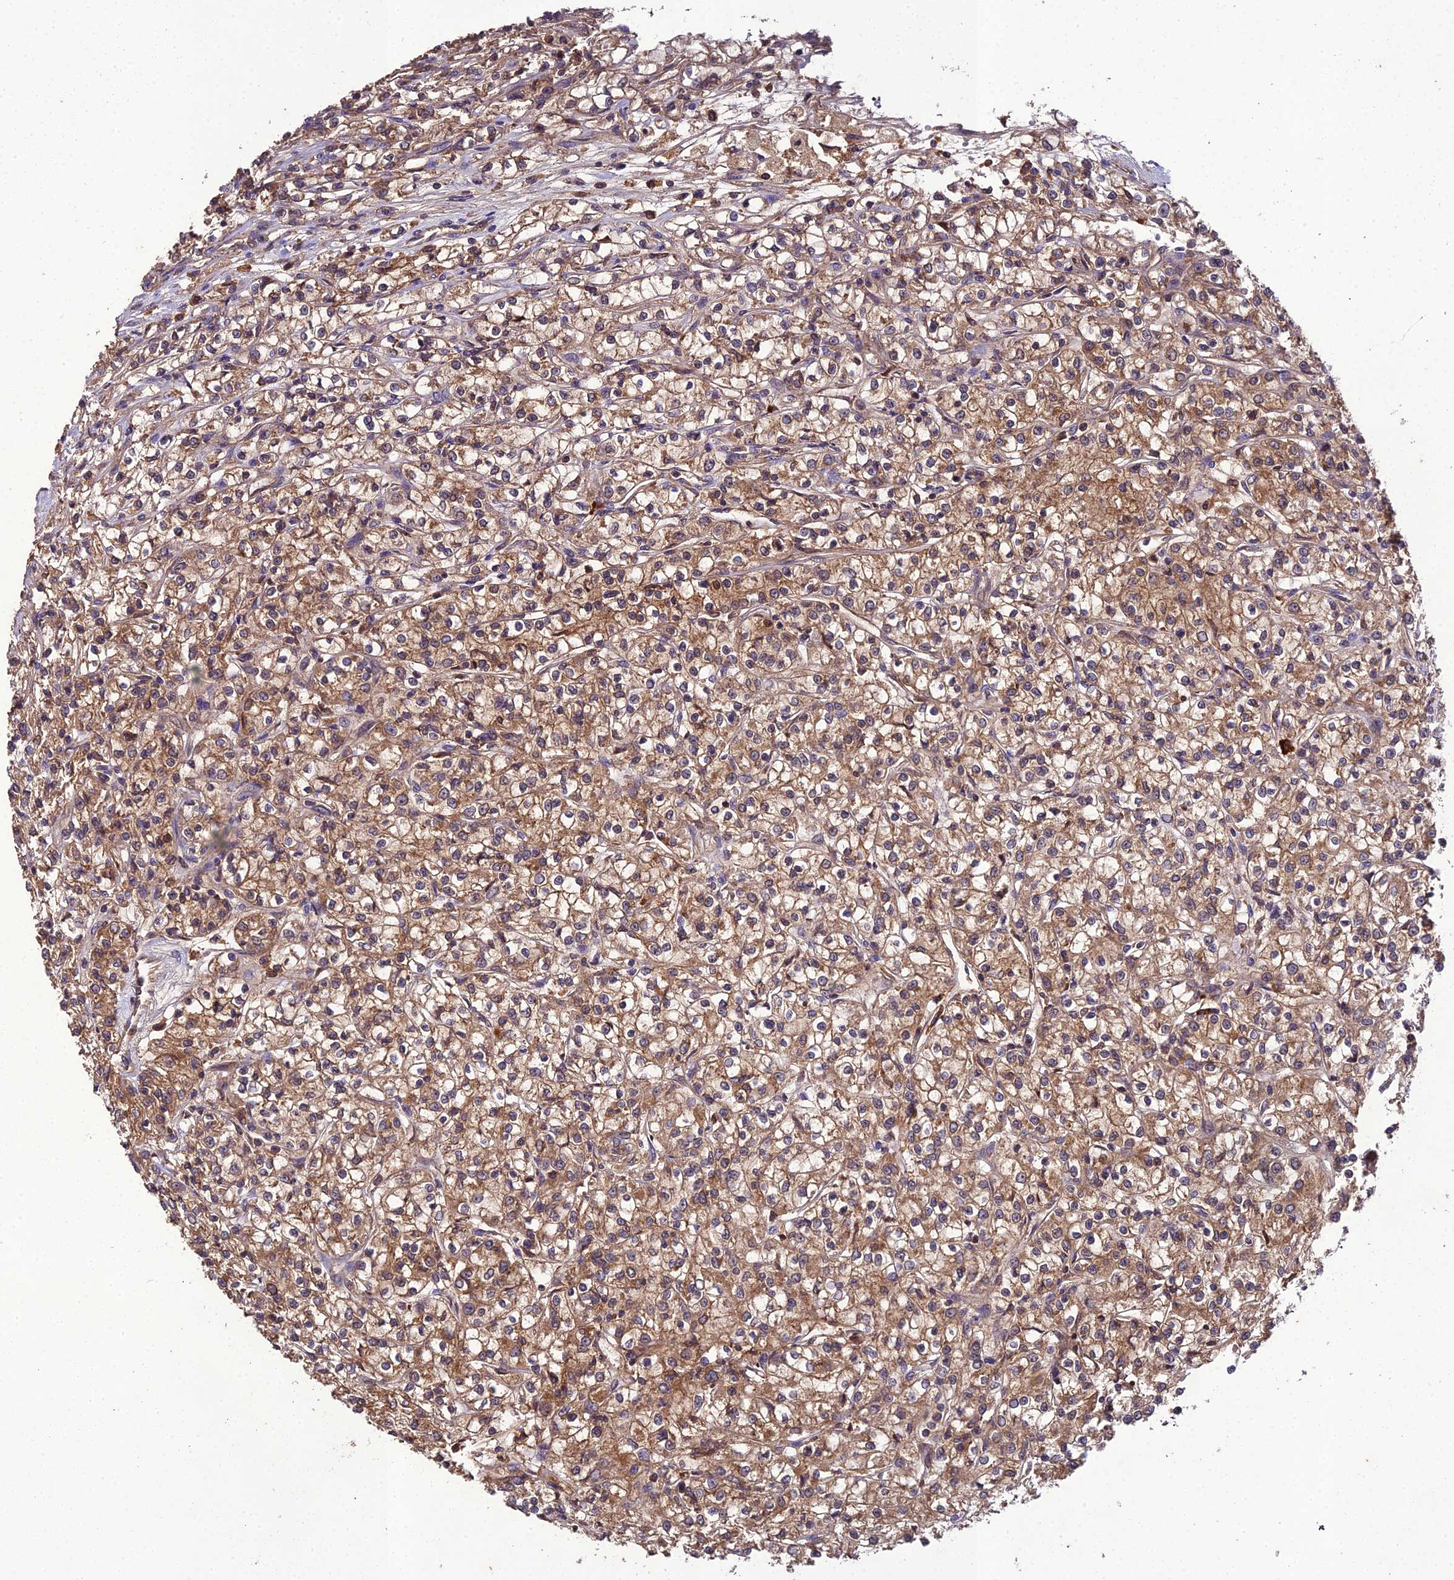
{"staining": {"intensity": "moderate", "quantity": ">75%", "location": "cytoplasmic/membranous"}, "tissue": "renal cancer", "cell_type": "Tumor cells", "image_type": "cancer", "snomed": [{"axis": "morphology", "description": "Adenocarcinoma, NOS"}, {"axis": "topography", "description": "Kidney"}], "caption": "Immunohistochemical staining of renal cancer (adenocarcinoma) shows medium levels of moderate cytoplasmic/membranous staining in approximately >75% of tumor cells.", "gene": "TMEM258", "patient": {"sex": "female", "age": 59}}